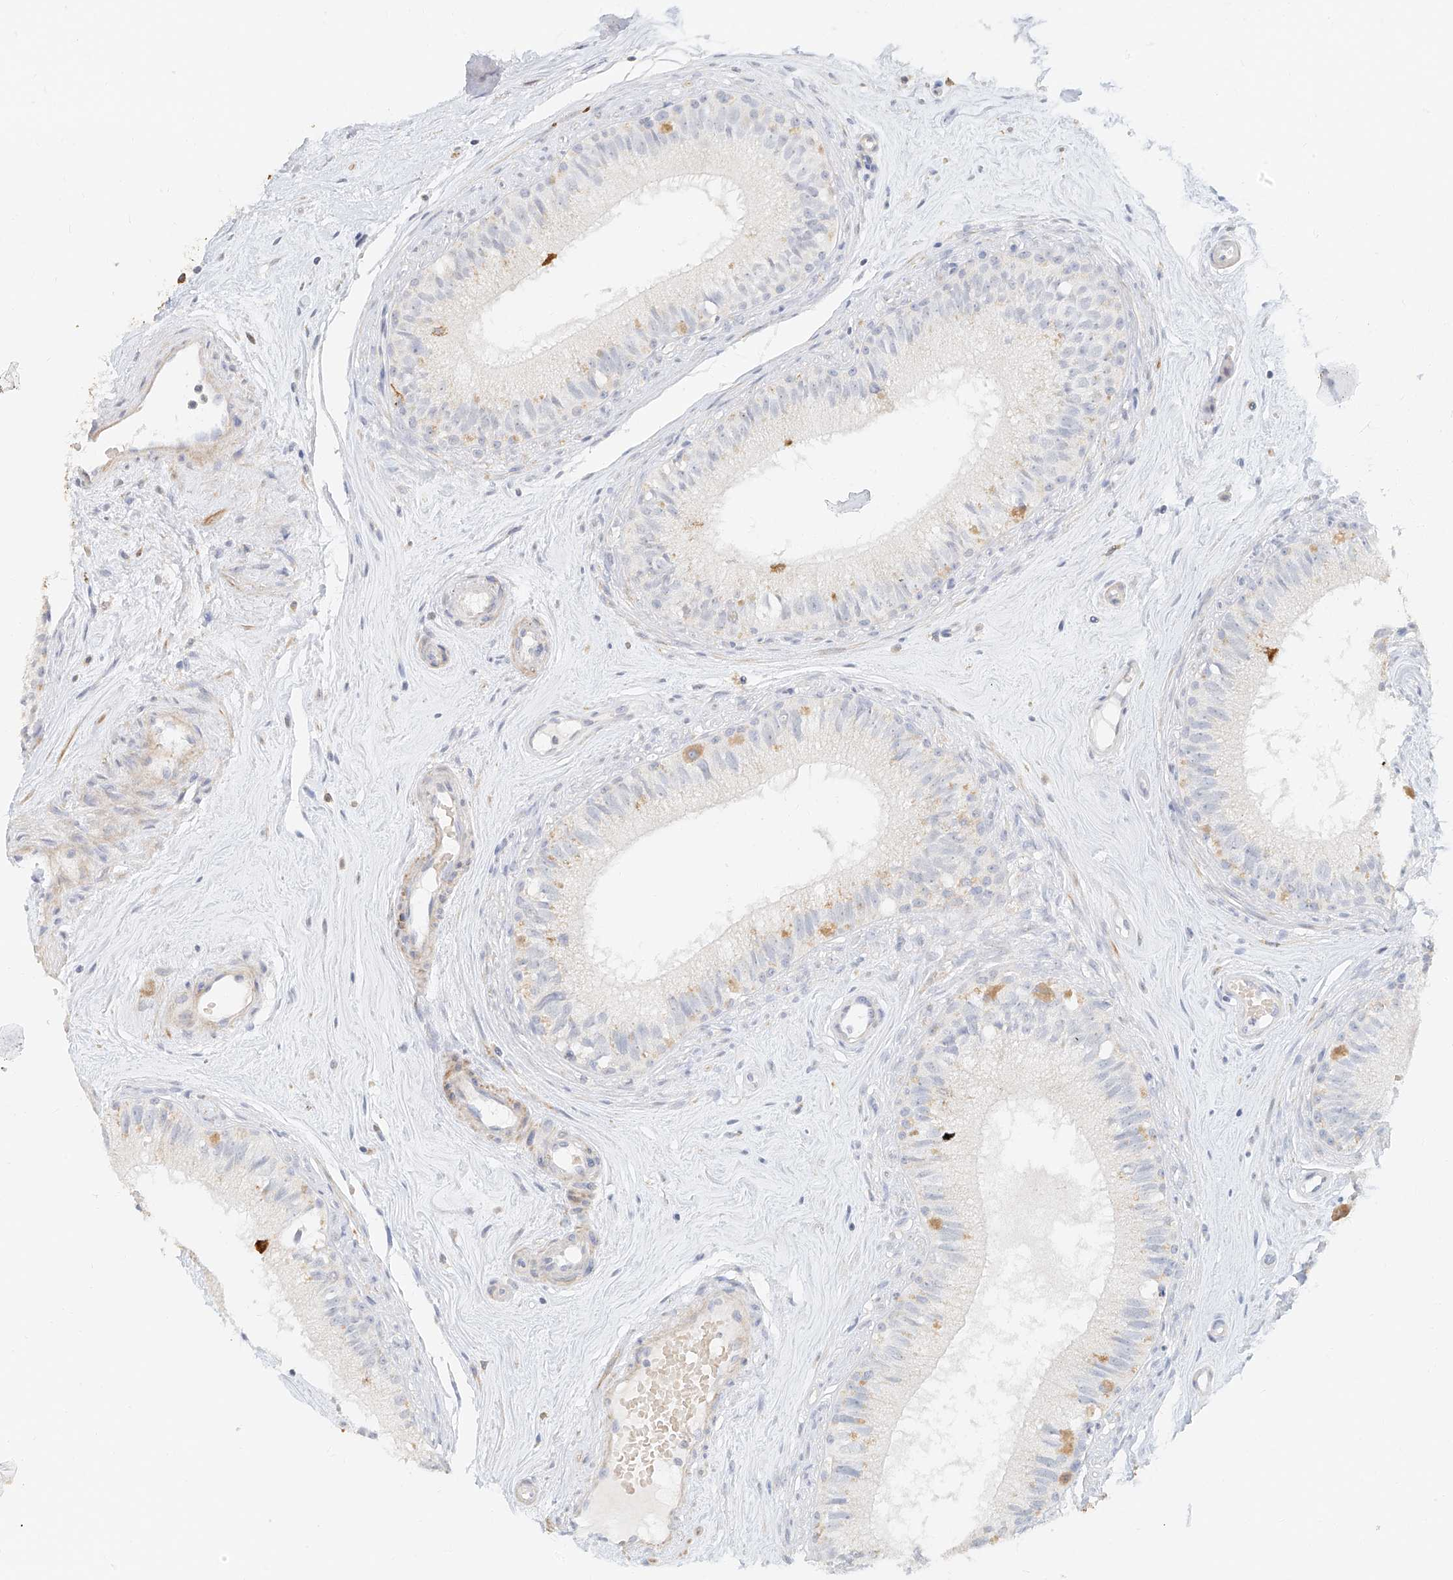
{"staining": {"intensity": "weak", "quantity": "<25%", "location": "cytoplasmic/membranous"}, "tissue": "epididymis", "cell_type": "Glandular cells", "image_type": "normal", "snomed": [{"axis": "morphology", "description": "Normal tissue, NOS"}, {"axis": "topography", "description": "Epididymis"}], "caption": "IHC micrograph of normal epididymis stained for a protein (brown), which exhibits no positivity in glandular cells. (Immunohistochemistry (ihc), brightfield microscopy, high magnification).", "gene": "CXorf58", "patient": {"sex": "male", "age": 71}}